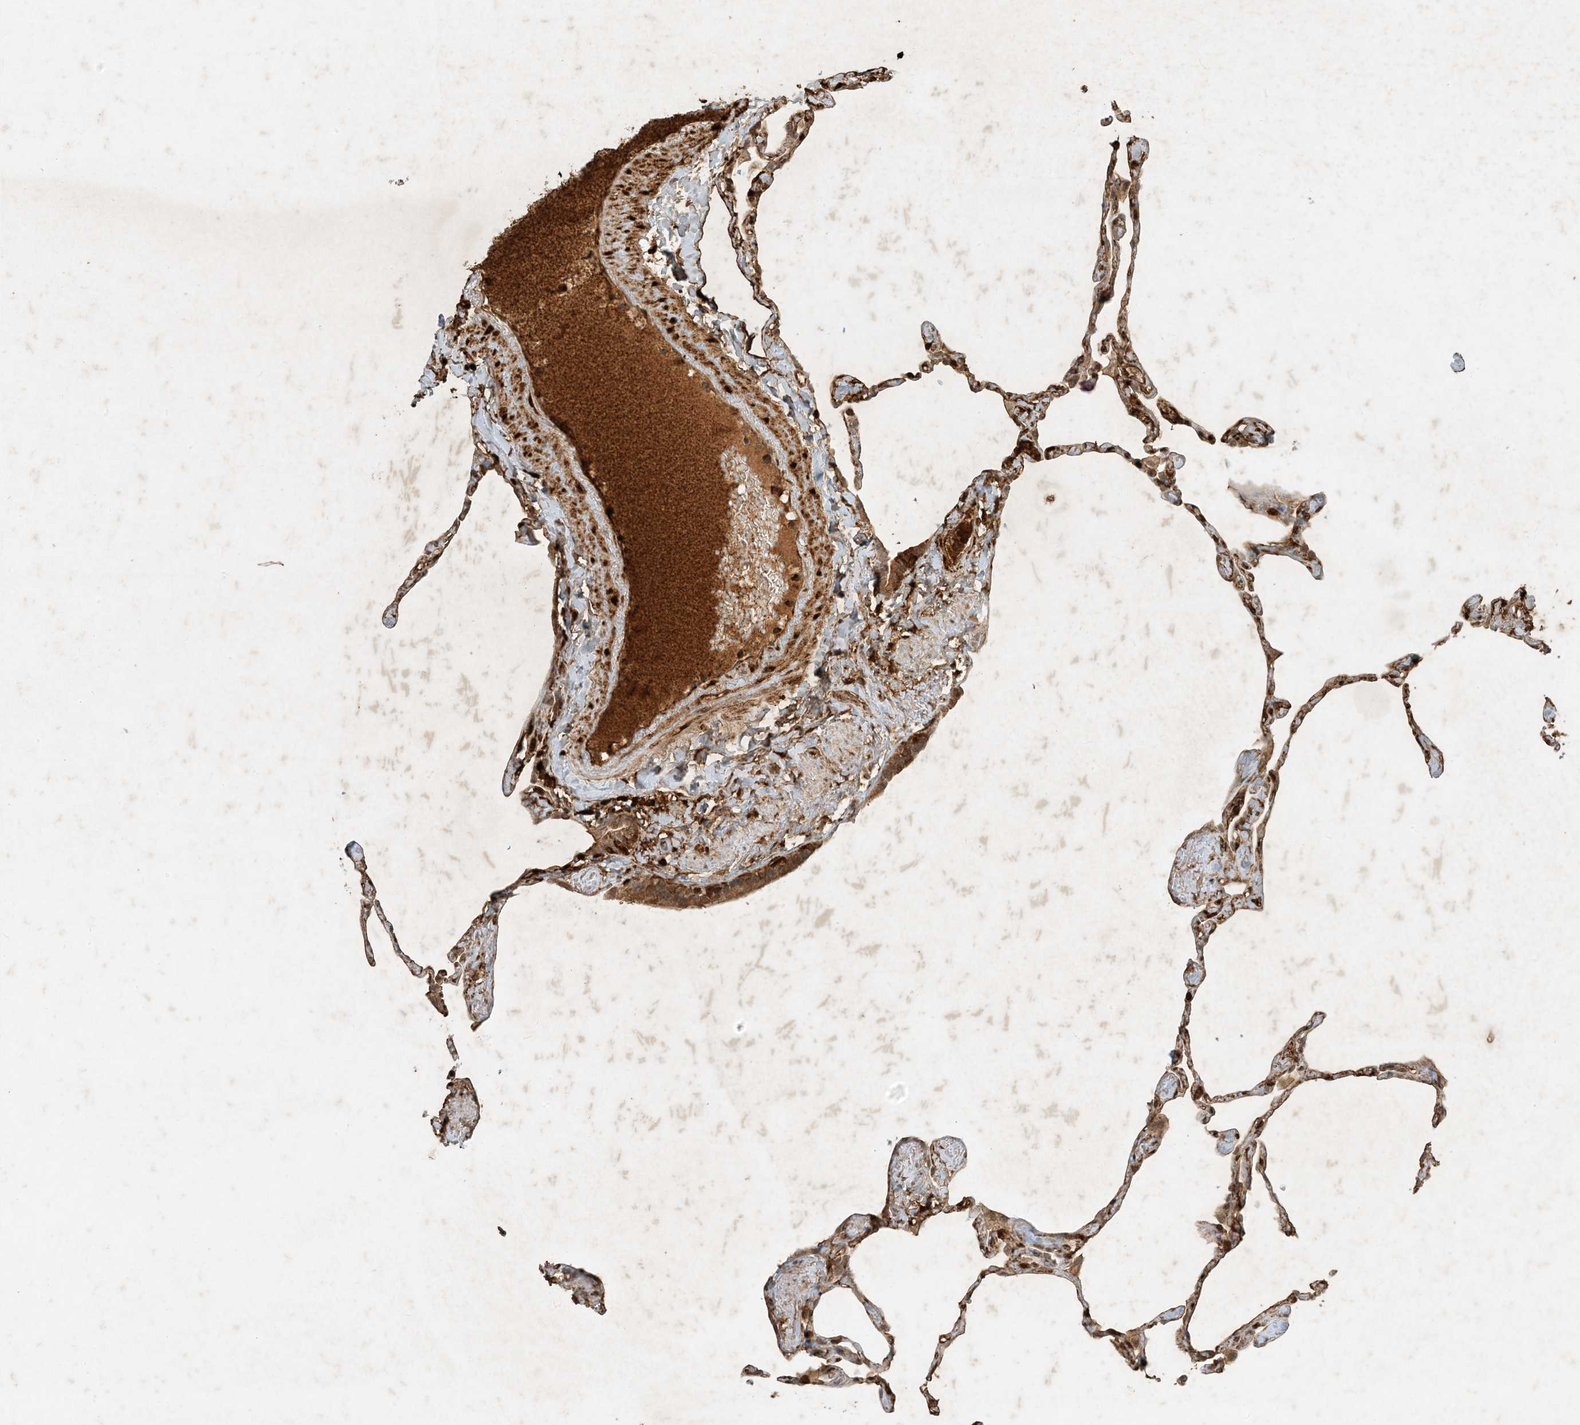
{"staining": {"intensity": "strong", "quantity": ">75%", "location": "cytoplasmic/membranous,nuclear"}, "tissue": "lung", "cell_type": "Alveolar cells", "image_type": "normal", "snomed": [{"axis": "morphology", "description": "Normal tissue, NOS"}, {"axis": "topography", "description": "Lung"}], "caption": "Normal lung demonstrates strong cytoplasmic/membranous,nuclear staining in approximately >75% of alveolar cells The staining is performed using DAB brown chromogen to label protein expression. The nuclei are counter-stained blue using hematoxylin..", "gene": "MCOLN1", "patient": {"sex": "male", "age": 65}}